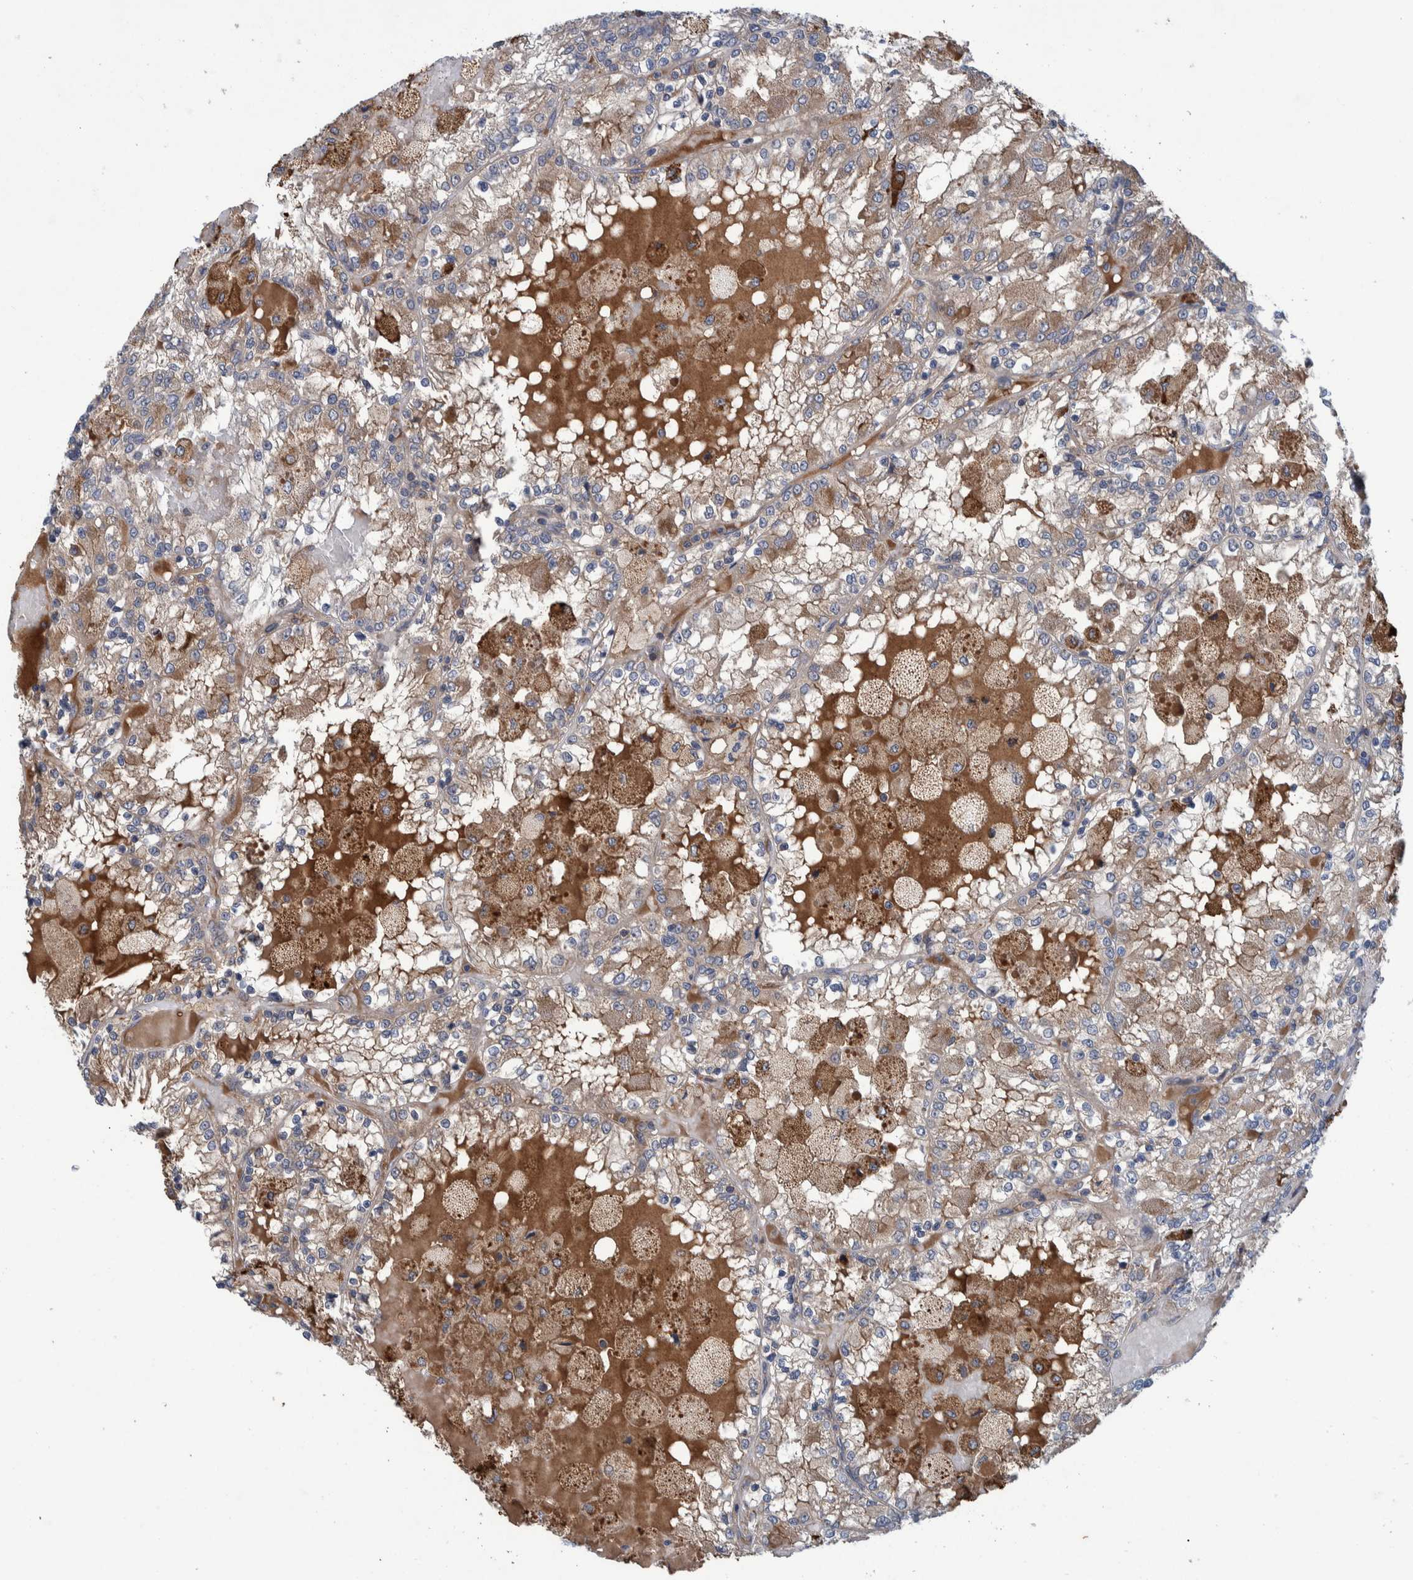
{"staining": {"intensity": "weak", "quantity": ">75%", "location": "cytoplasmic/membranous"}, "tissue": "renal cancer", "cell_type": "Tumor cells", "image_type": "cancer", "snomed": [{"axis": "morphology", "description": "Adenocarcinoma, NOS"}, {"axis": "topography", "description": "Kidney"}], "caption": "Protein expression by immunohistochemistry (IHC) reveals weak cytoplasmic/membranous positivity in approximately >75% of tumor cells in renal cancer.", "gene": "ITIH3", "patient": {"sex": "female", "age": 56}}